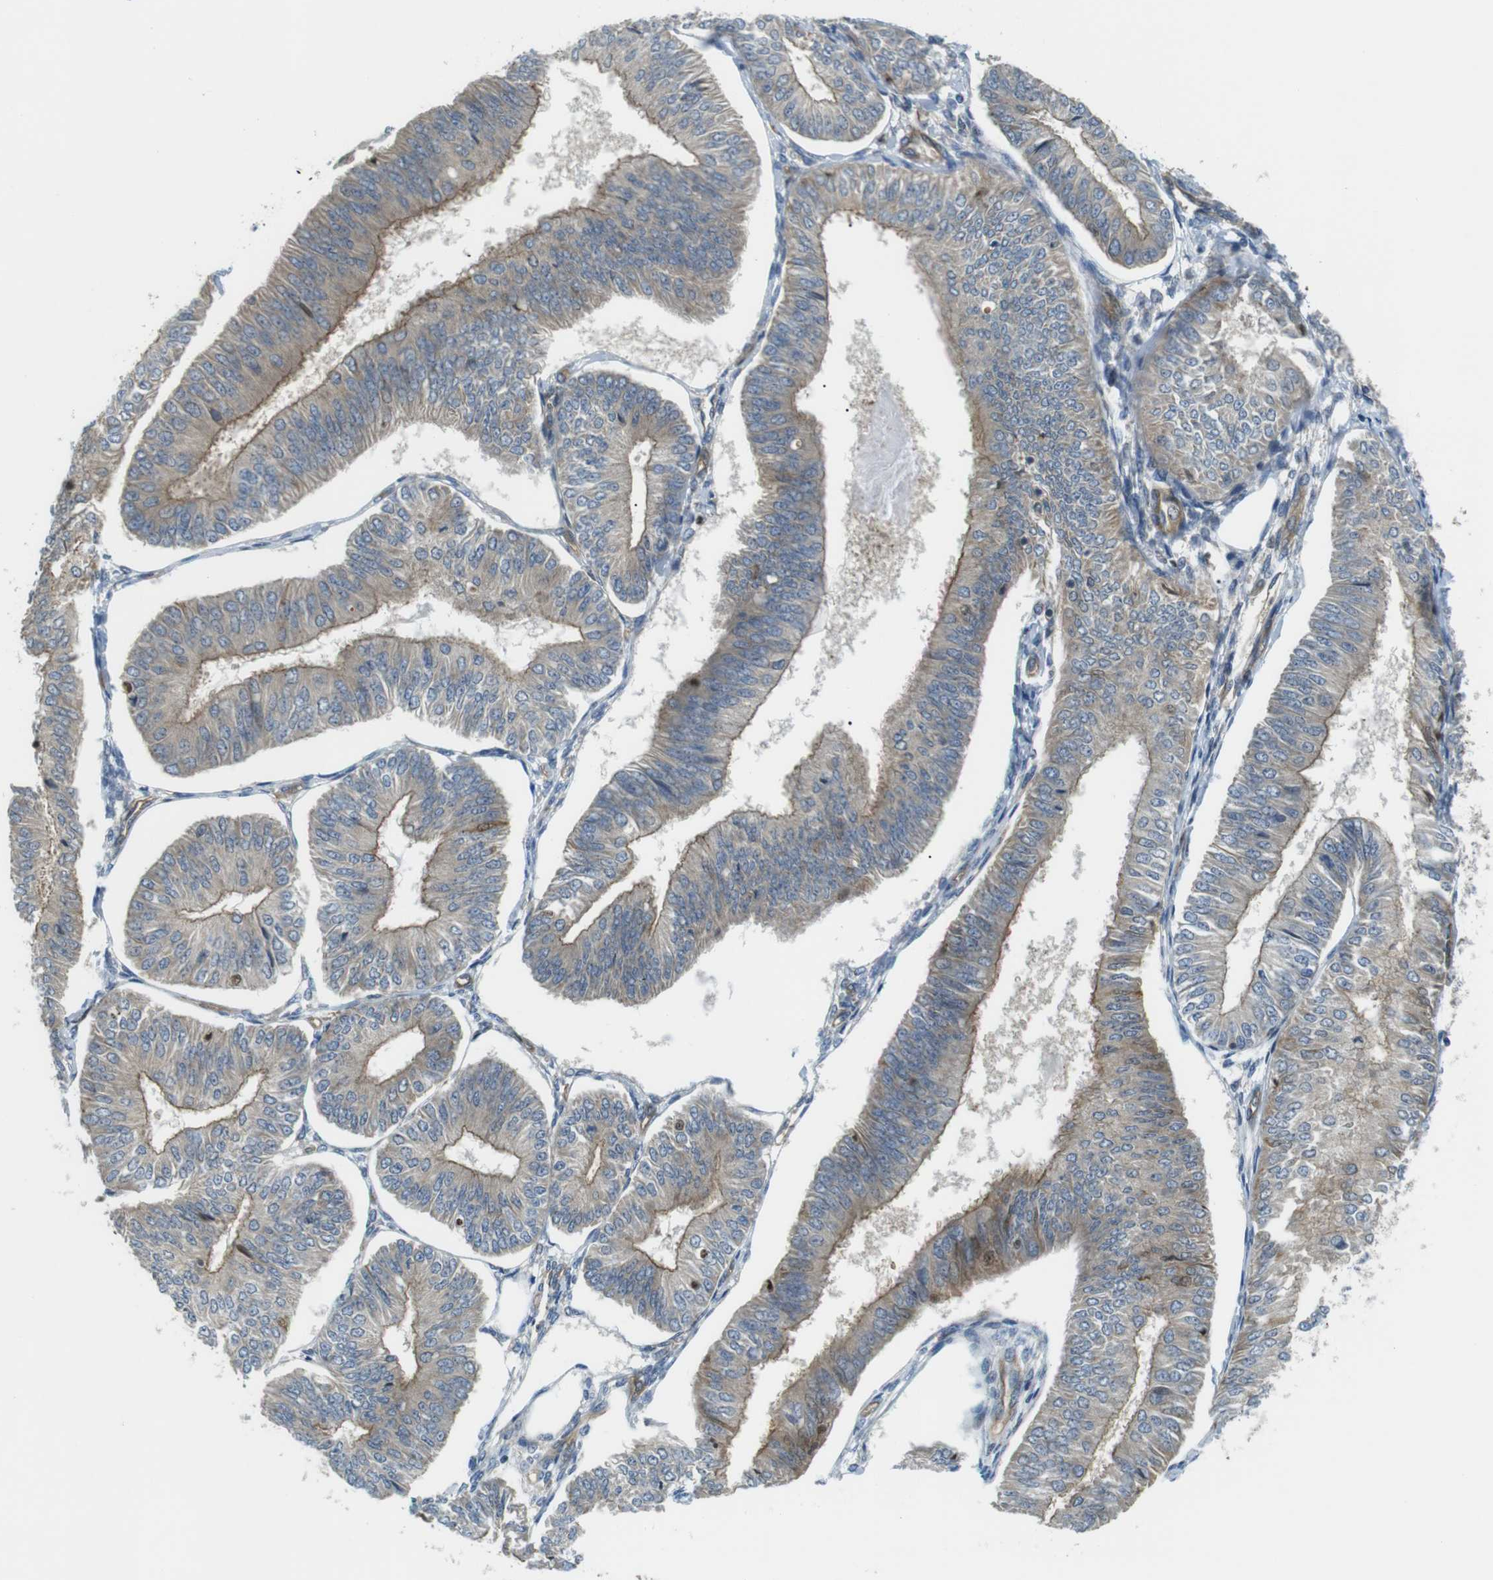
{"staining": {"intensity": "weak", "quantity": "25%-75%", "location": "cytoplasmic/membranous"}, "tissue": "endometrial cancer", "cell_type": "Tumor cells", "image_type": "cancer", "snomed": [{"axis": "morphology", "description": "Adenocarcinoma, NOS"}, {"axis": "topography", "description": "Endometrium"}], "caption": "Adenocarcinoma (endometrial) tissue demonstrates weak cytoplasmic/membranous positivity in approximately 25%-75% of tumor cells, visualized by immunohistochemistry.", "gene": "TSC1", "patient": {"sex": "female", "age": 58}}